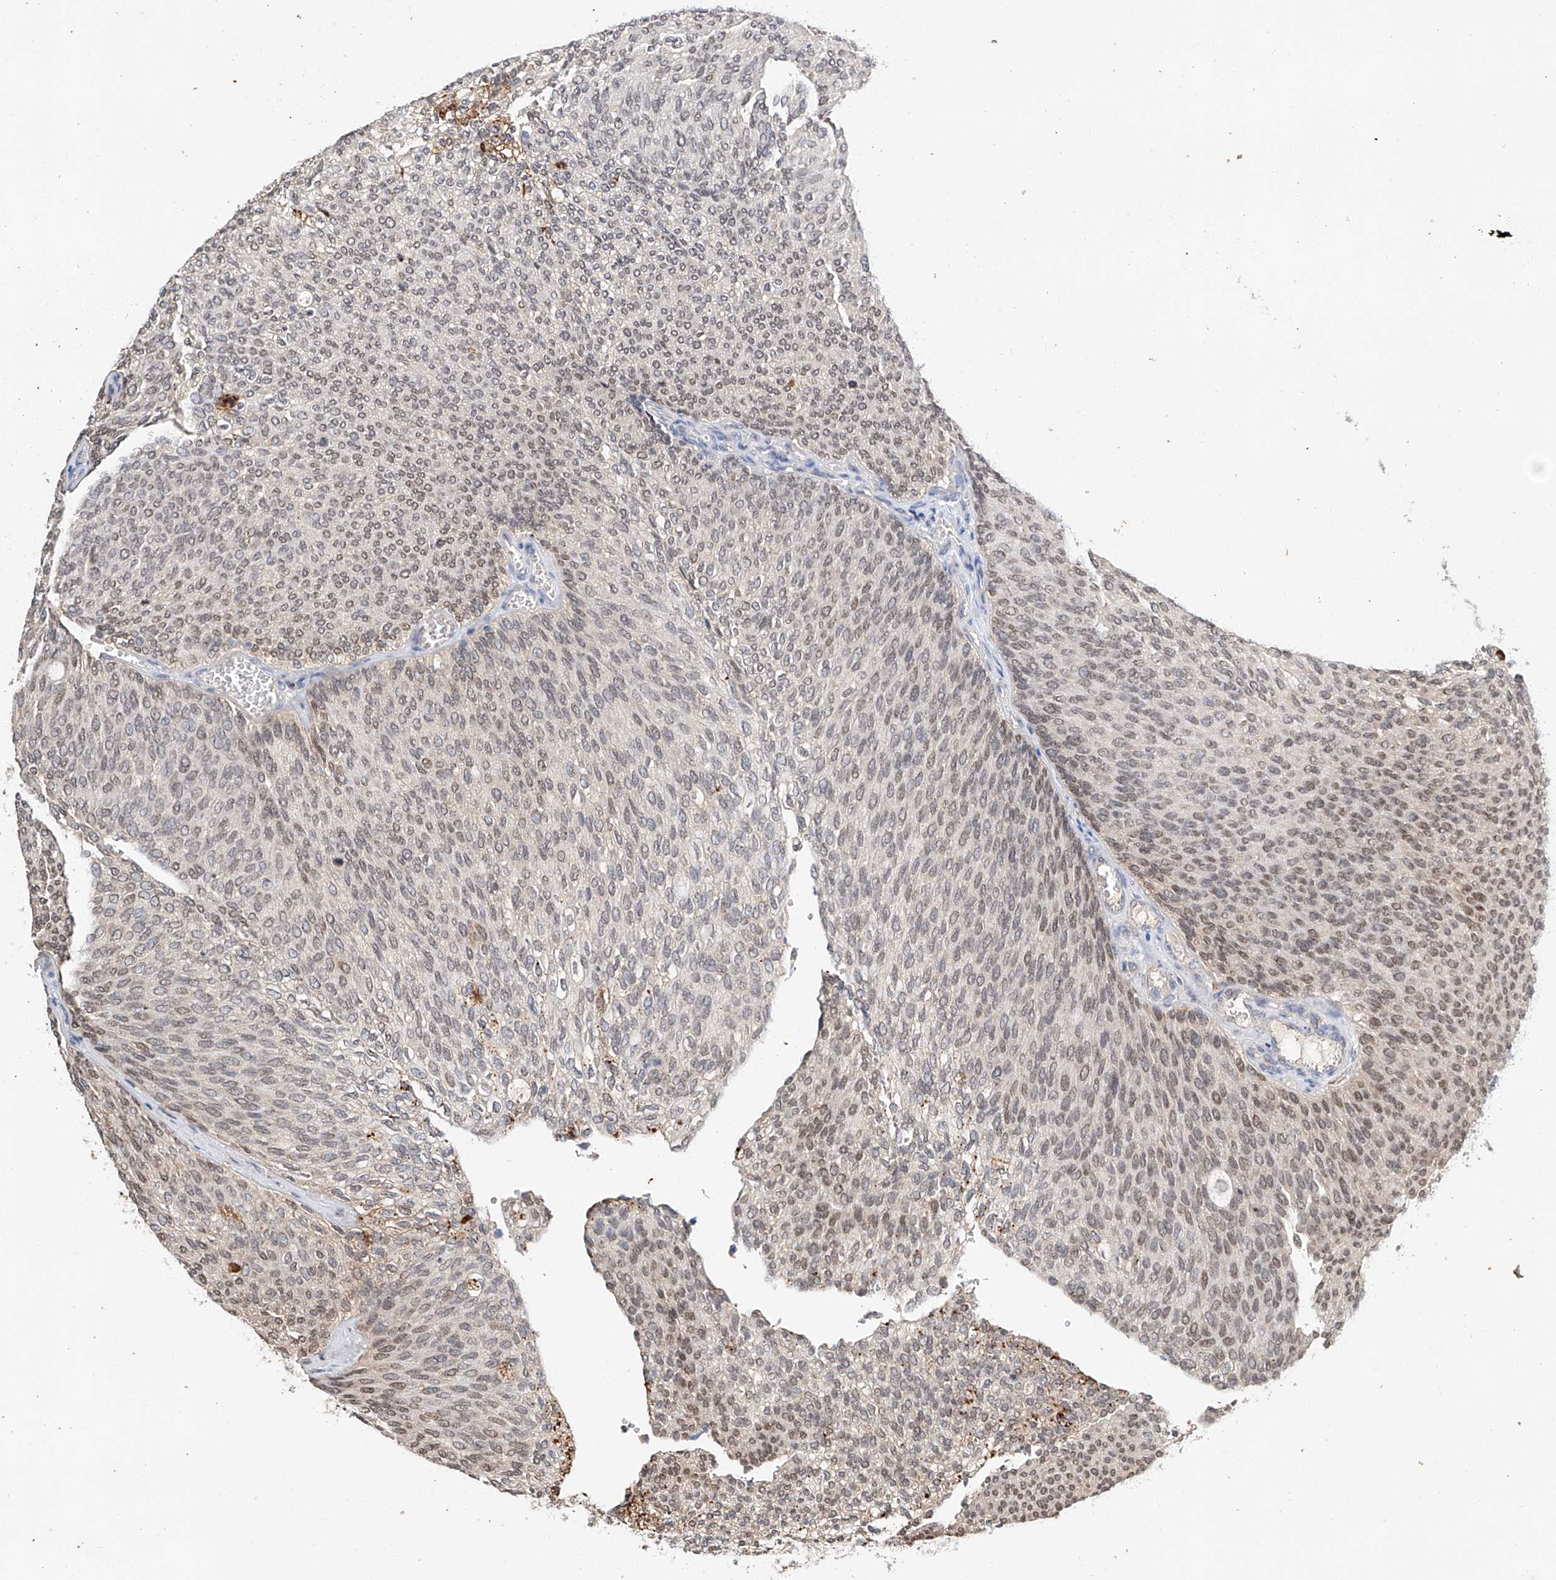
{"staining": {"intensity": "weak", "quantity": "25%-75%", "location": "cytoplasmic/membranous,nuclear"}, "tissue": "urothelial cancer", "cell_type": "Tumor cells", "image_type": "cancer", "snomed": [{"axis": "morphology", "description": "Urothelial carcinoma, Low grade"}, {"axis": "topography", "description": "Urinary bladder"}], "caption": "Human urothelial carcinoma (low-grade) stained with a protein marker exhibits weak staining in tumor cells.", "gene": "CTDP1", "patient": {"sex": "female", "age": 79}}